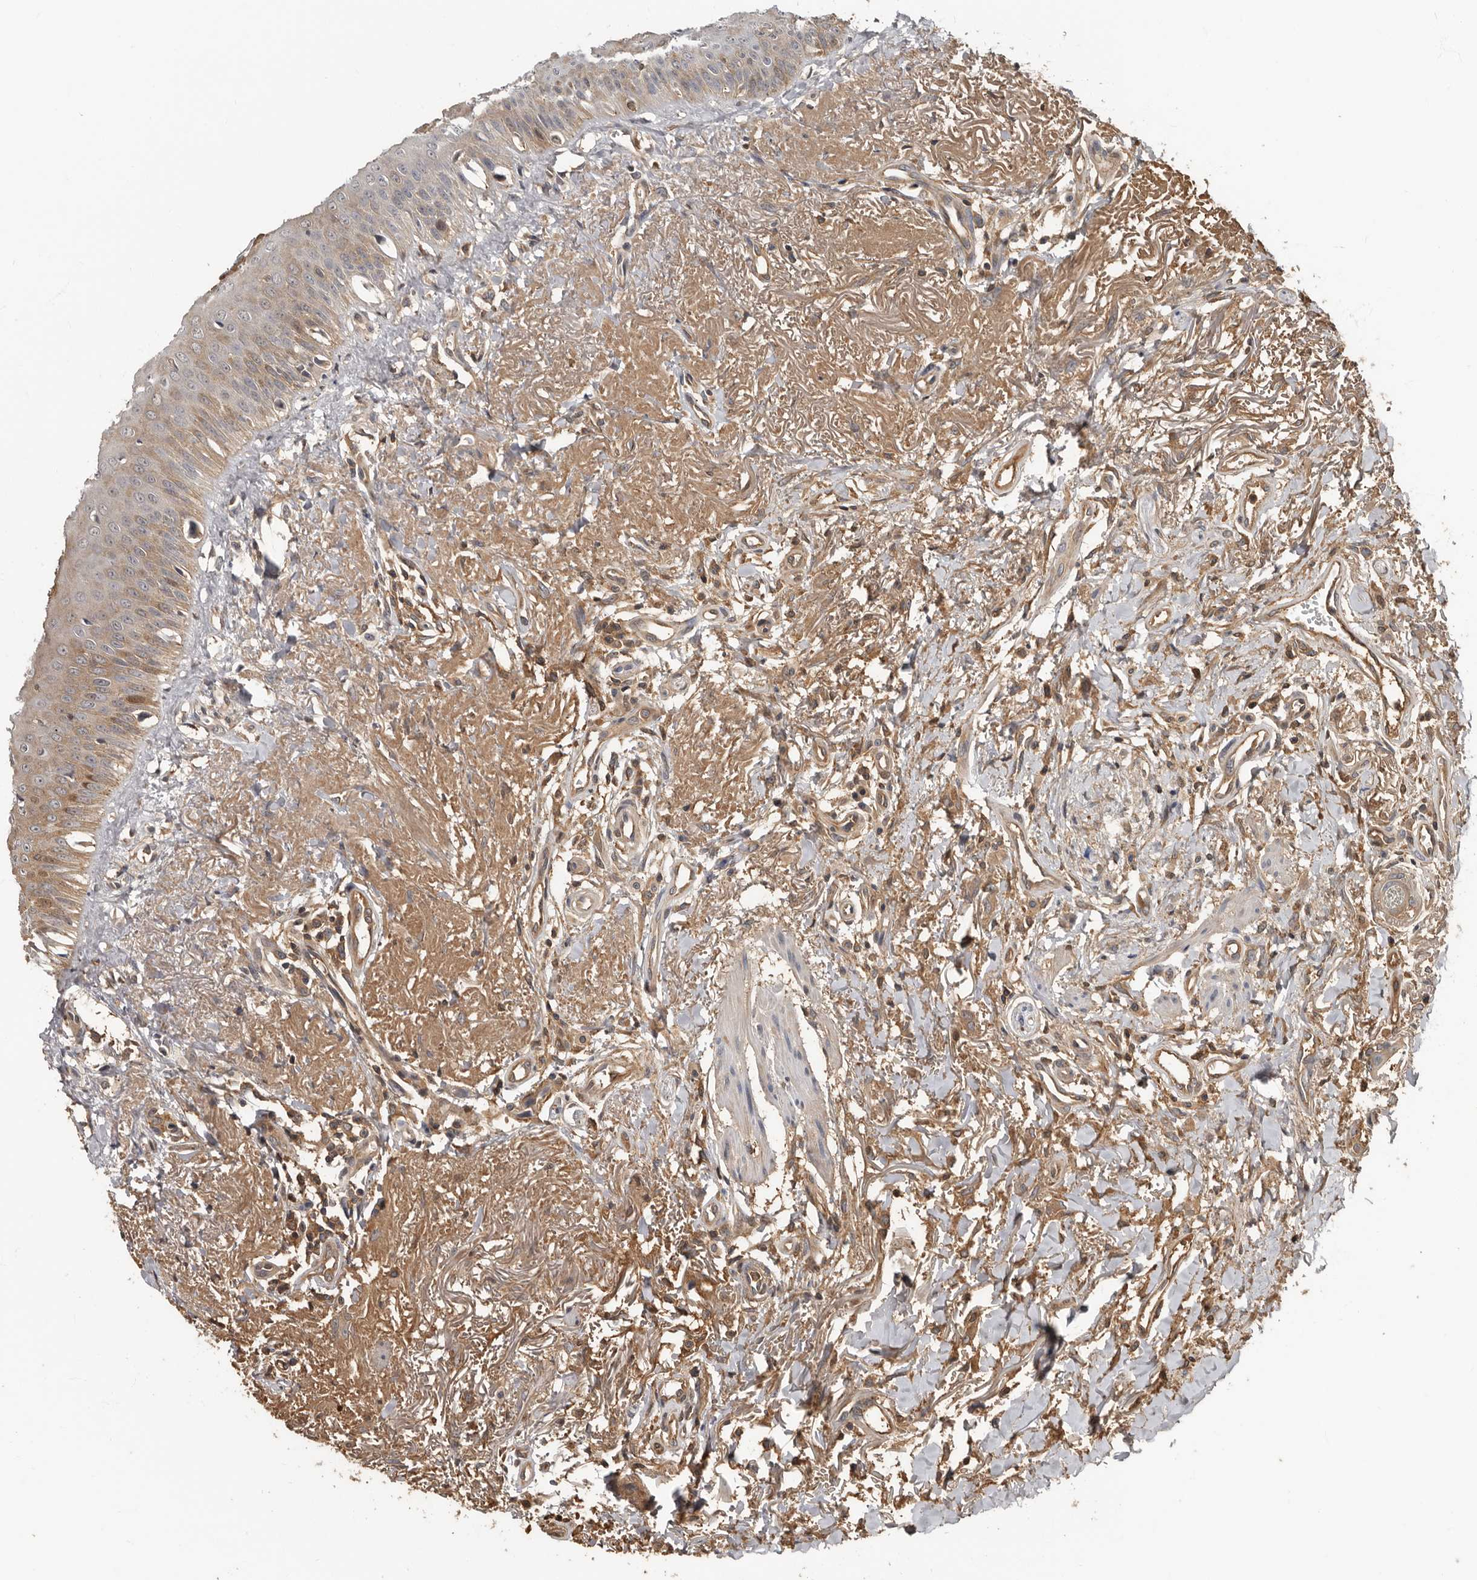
{"staining": {"intensity": "weak", "quantity": ">75%", "location": "cytoplasmic/membranous,nuclear"}, "tissue": "oral mucosa", "cell_type": "Squamous epithelial cells", "image_type": "normal", "snomed": [{"axis": "morphology", "description": "Normal tissue, NOS"}, {"axis": "topography", "description": "Oral tissue"}], "caption": "Normal oral mucosa shows weak cytoplasmic/membranous,nuclear expression in about >75% of squamous epithelial cells, visualized by immunohistochemistry.", "gene": "LRGUK", "patient": {"sex": "female", "age": 70}}